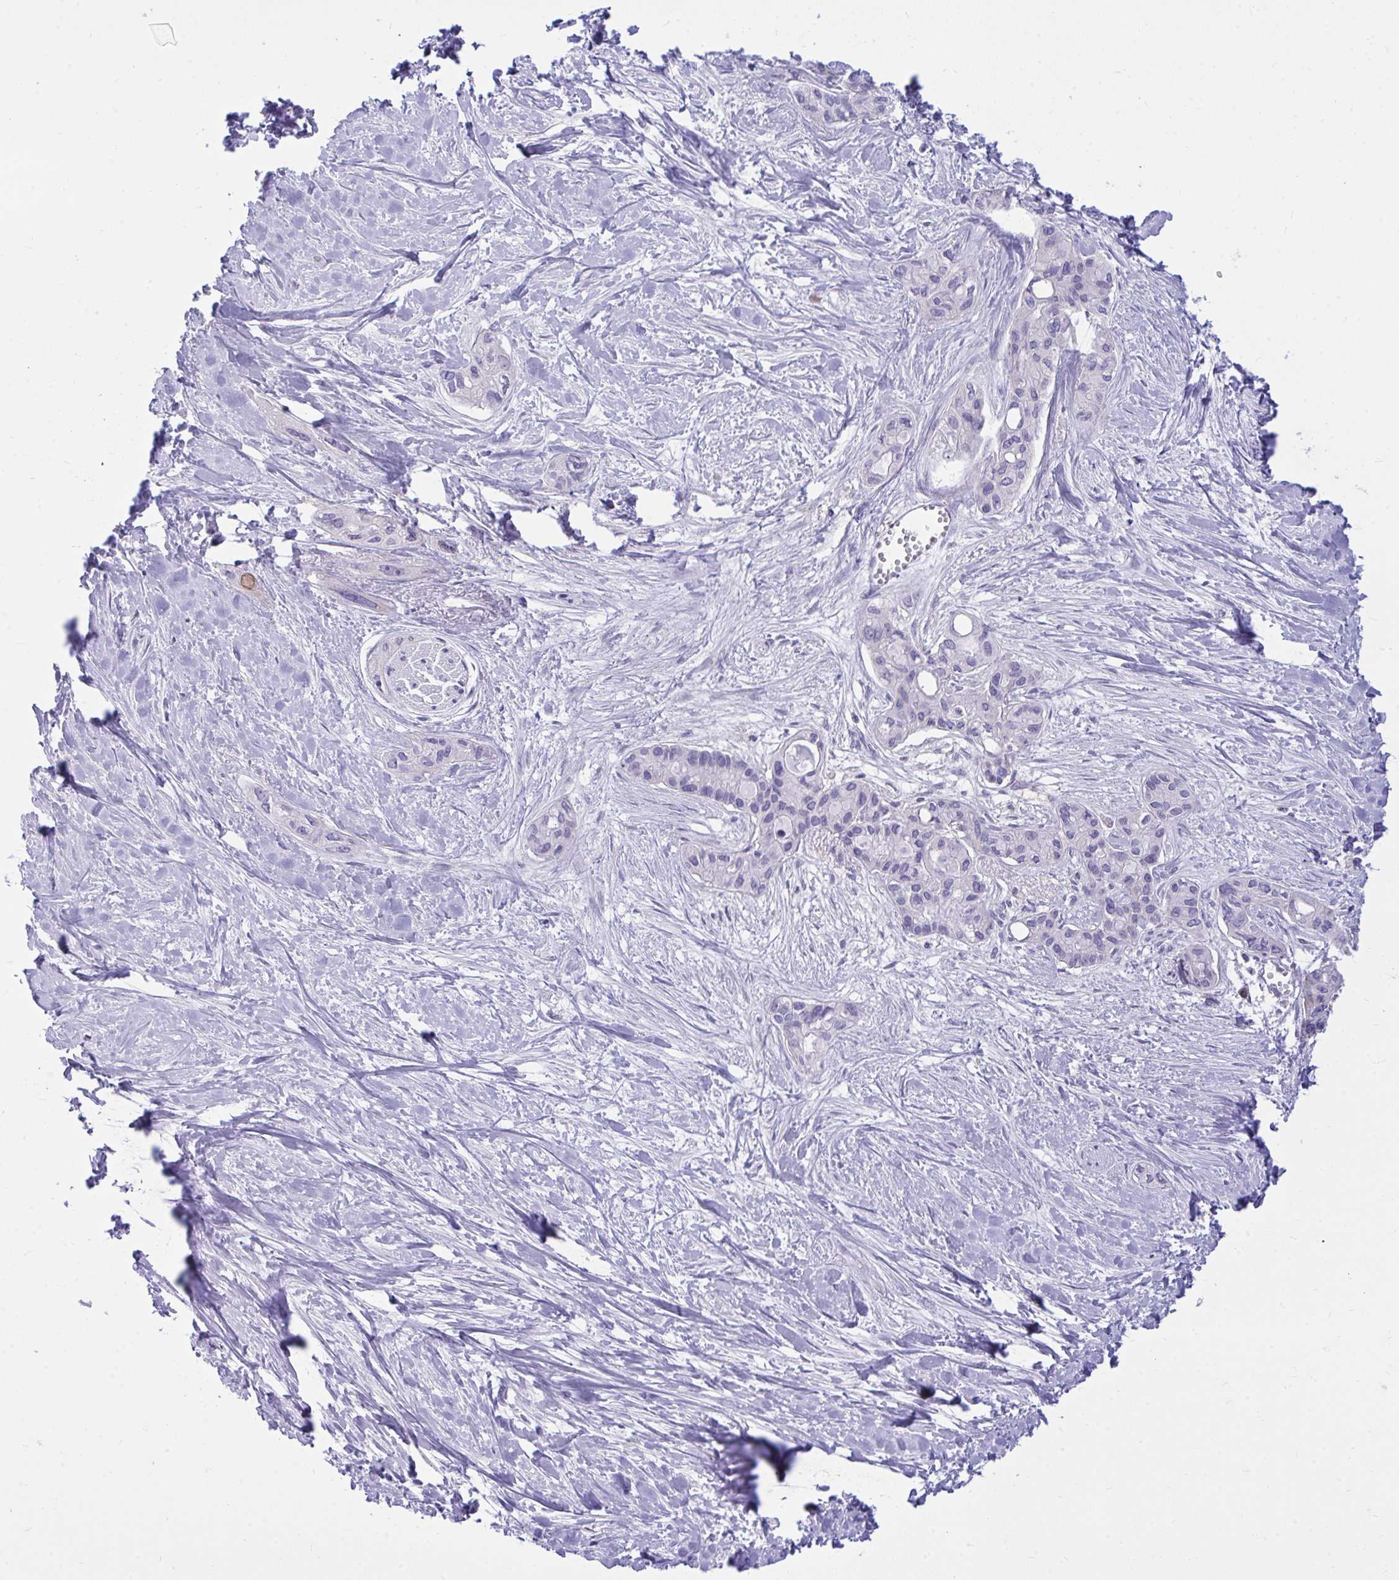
{"staining": {"intensity": "negative", "quantity": "none", "location": "none"}, "tissue": "pancreatic cancer", "cell_type": "Tumor cells", "image_type": "cancer", "snomed": [{"axis": "morphology", "description": "Adenocarcinoma, NOS"}, {"axis": "topography", "description": "Pancreas"}], "caption": "Micrograph shows no significant protein expression in tumor cells of pancreatic cancer. (Immunohistochemistry, brightfield microscopy, high magnification).", "gene": "RPS6KA2", "patient": {"sex": "female", "age": 50}}